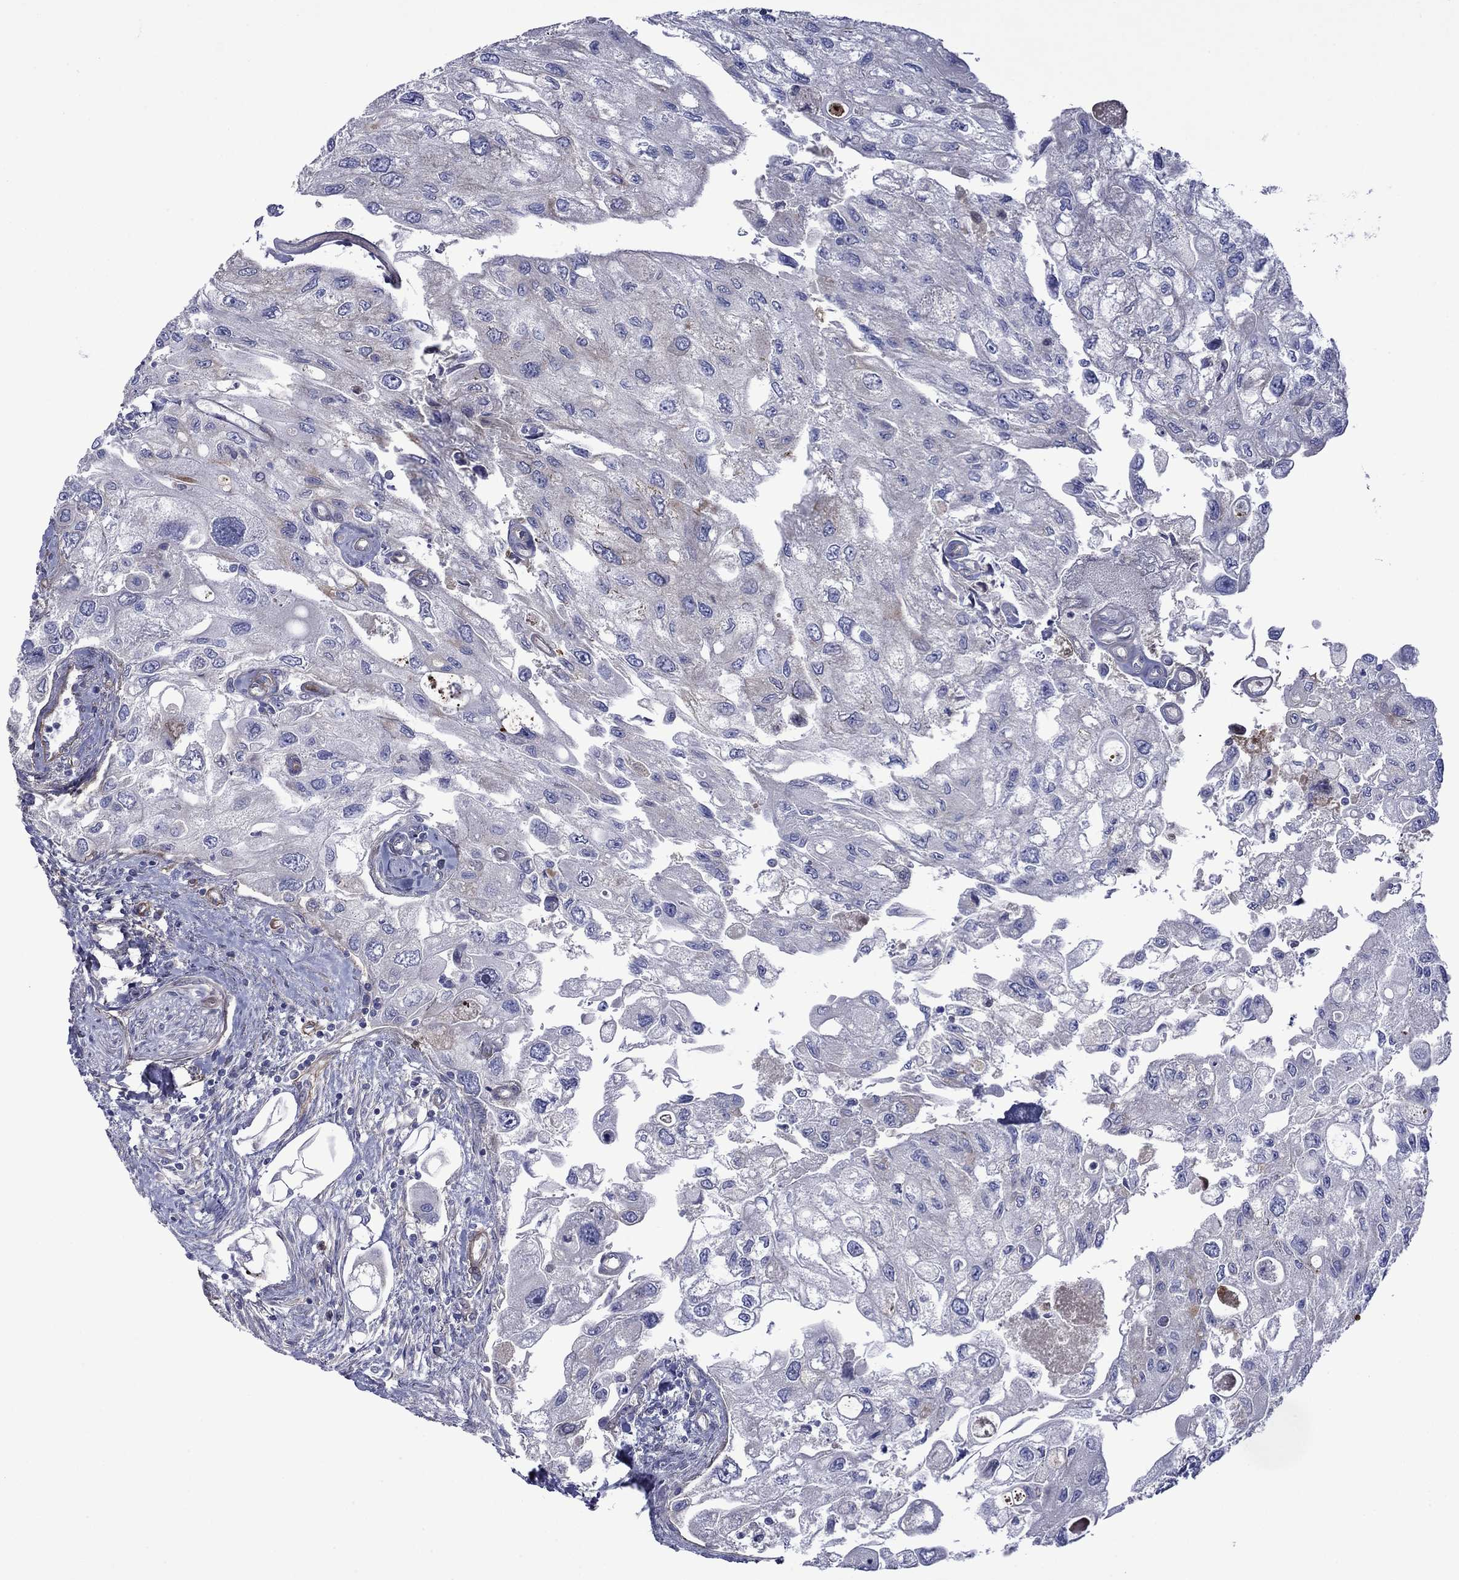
{"staining": {"intensity": "negative", "quantity": "none", "location": "none"}, "tissue": "urothelial cancer", "cell_type": "Tumor cells", "image_type": "cancer", "snomed": [{"axis": "morphology", "description": "Urothelial carcinoma, High grade"}, {"axis": "topography", "description": "Urinary bladder"}], "caption": "Histopathology image shows no protein positivity in tumor cells of urothelial cancer tissue. Nuclei are stained in blue.", "gene": "HSPG2", "patient": {"sex": "male", "age": 59}}